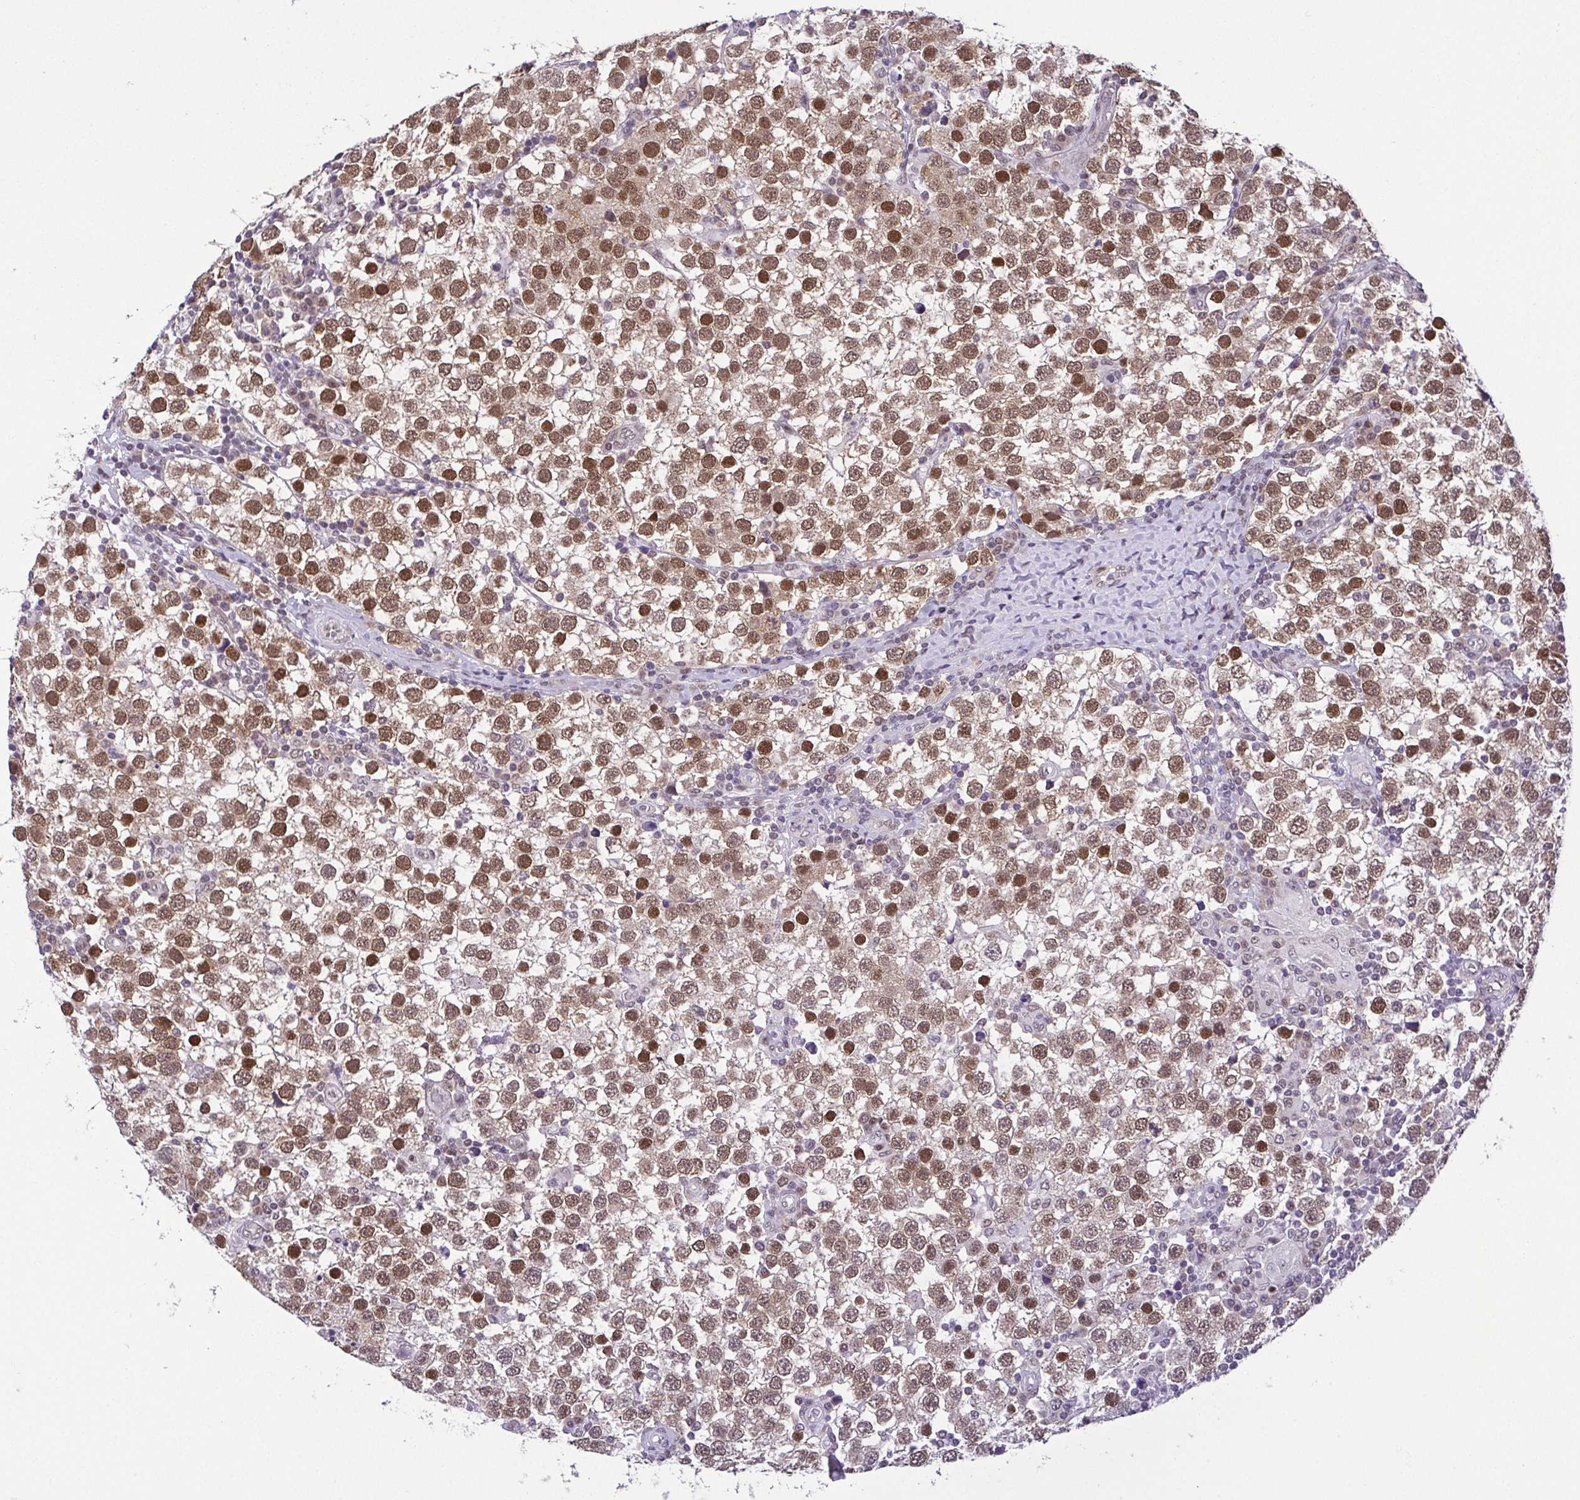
{"staining": {"intensity": "moderate", "quantity": ">75%", "location": "nuclear"}, "tissue": "testis cancer", "cell_type": "Tumor cells", "image_type": "cancer", "snomed": [{"axis": "morphology", "description": "Seminoma, NOS"}, {"axis": "topography", "description": "Testis"}], "caption": "Moderate nuclear positivity is identified in about >75% of tumor cells in testis cancer.", "gene": "RBM3", "patient": {"sex": "male", "age": 34}}